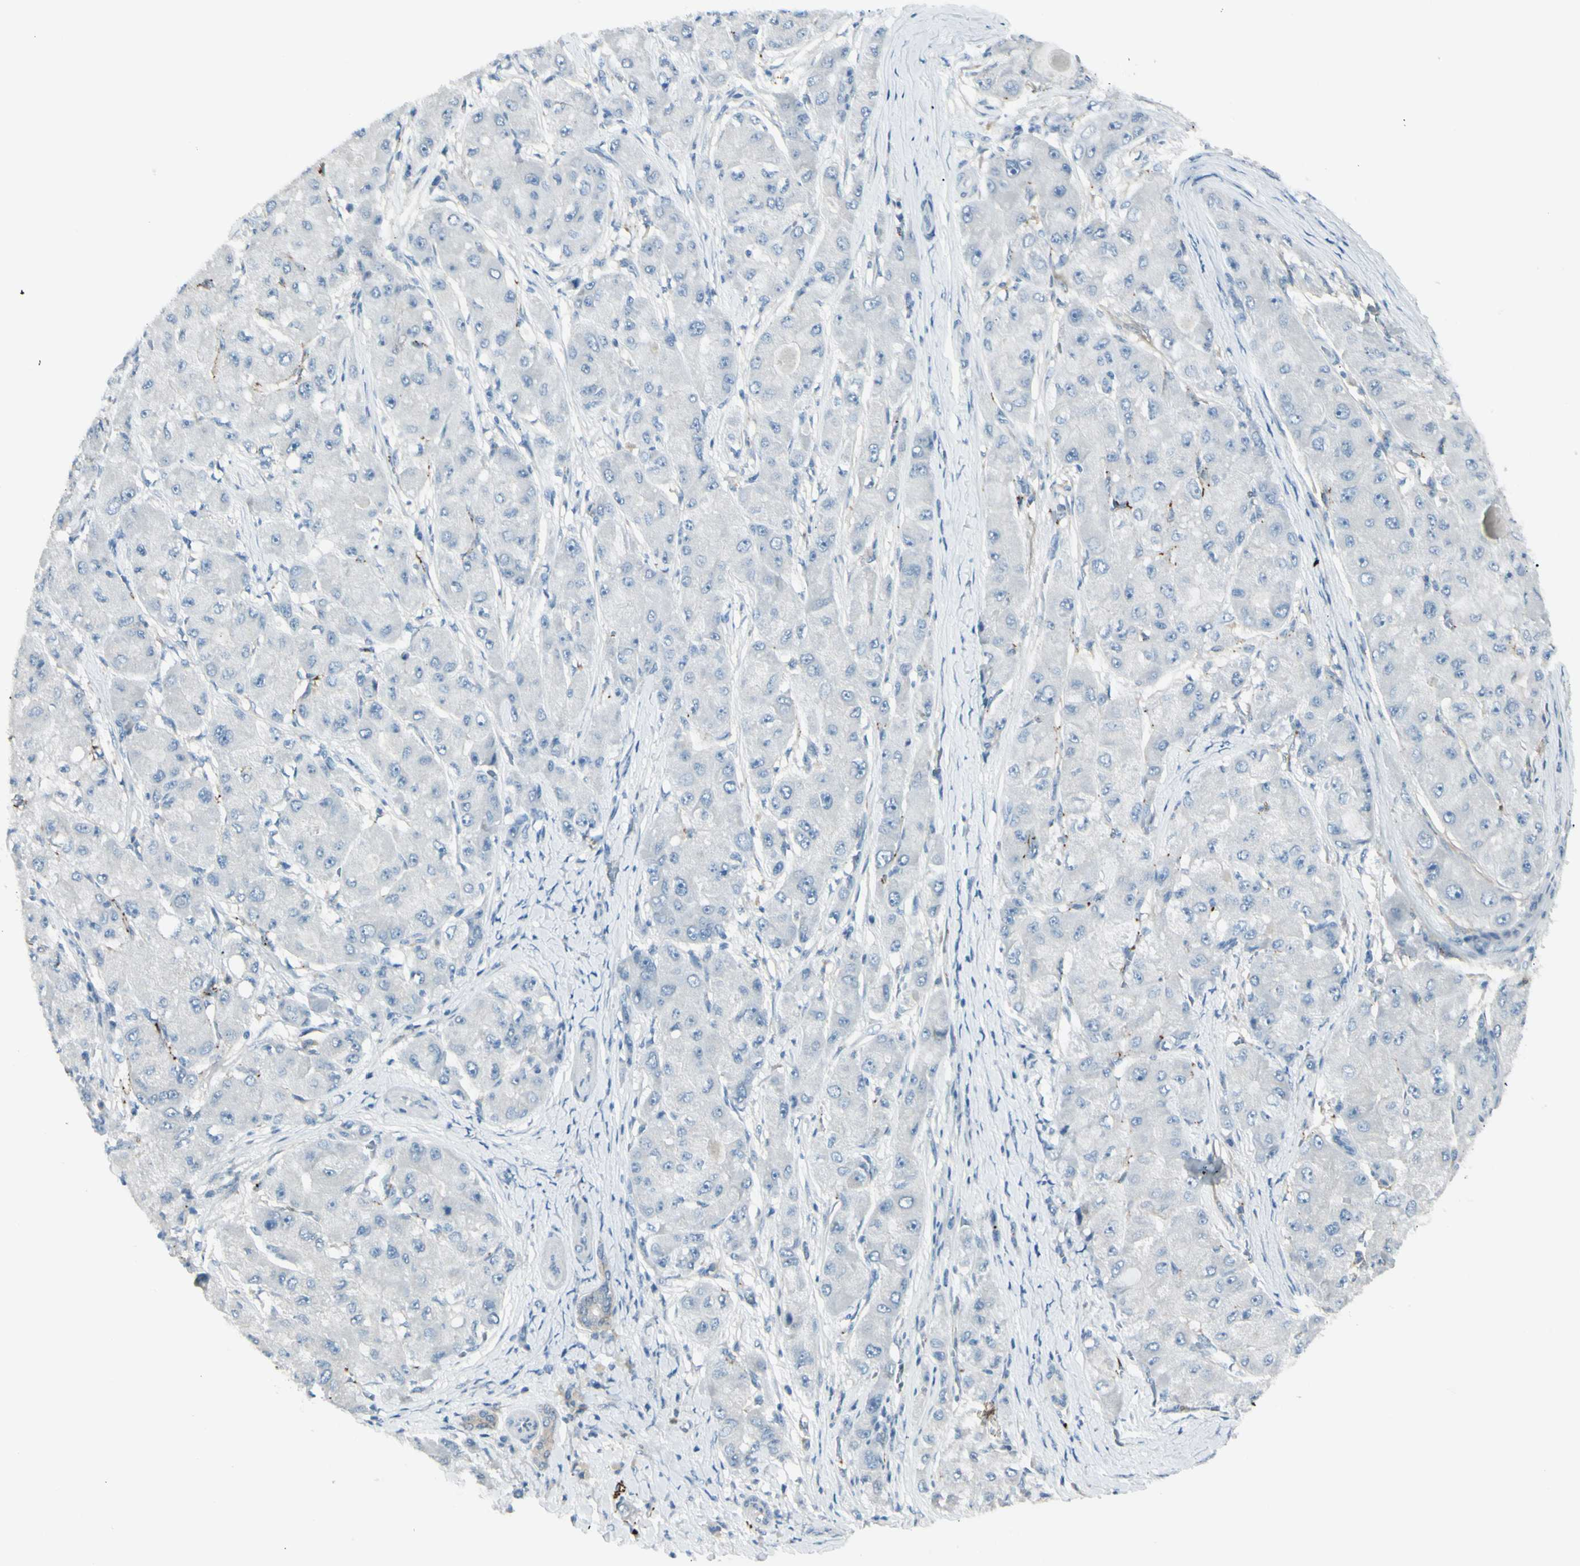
{"staining": {"intensity": "negative", "quantity": "none", "location": "none"}, "tissue": "liver cancer", "cell_type": "Tumor cells", "image_type": "cancer", "snomed": [{"axis": "morphology", "description": "Carcinoma, Hepatocellular, NOS"}, {"axis": "topography", "description": "Liver"}], "caption": "Tumor cells show no significant protein staining in liver cancer. (Brightfield microscopy of DAB immunohistochemistry (IHC) at high magnification).", "gene": "GPR34", "patient": {"sex": "male", "age": 80}}